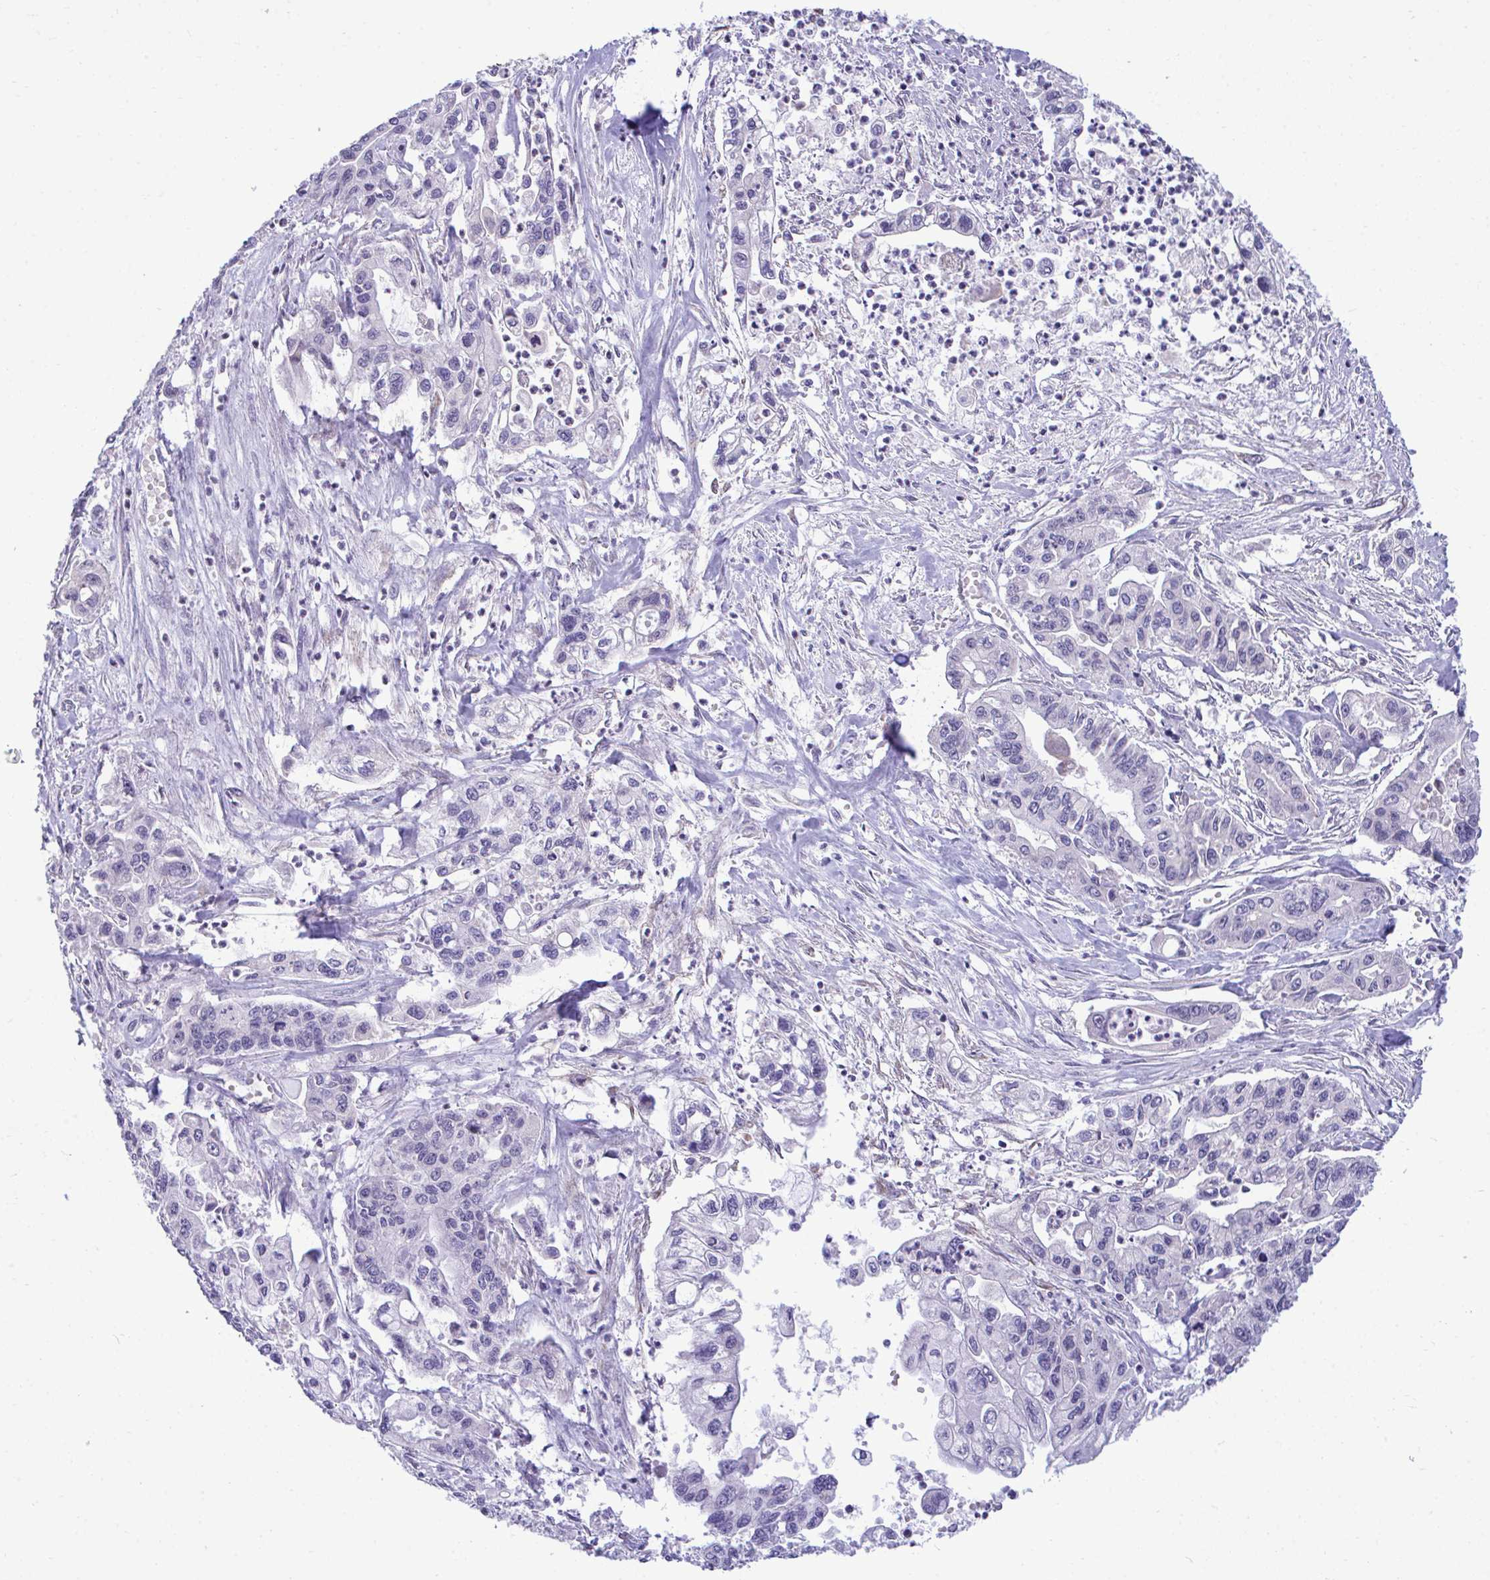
{"staining": {"intensity": "negative", "quantity": "none", "location": "none"}, "tissue": "pancreatic cancer", "cell_type": "Tumor cells", "image_type": "cancer", "snomed": [{"axis": "morphology", "description": "Adenocarcinoma, NOS"}, {"axis": "topography", "description": "Pancreas"}], "caption": "Immunohistochemical staining of pancreatic cancer (adenocarcinoma) exhibits no significant staining in tumor cells. (Stains: DAB IHC with hematoxylin counter stain, Microscopy: brightfield microscopy at high magnification).", "gene": "PIGK", "patient": {"sex": "male", "age": 62}}